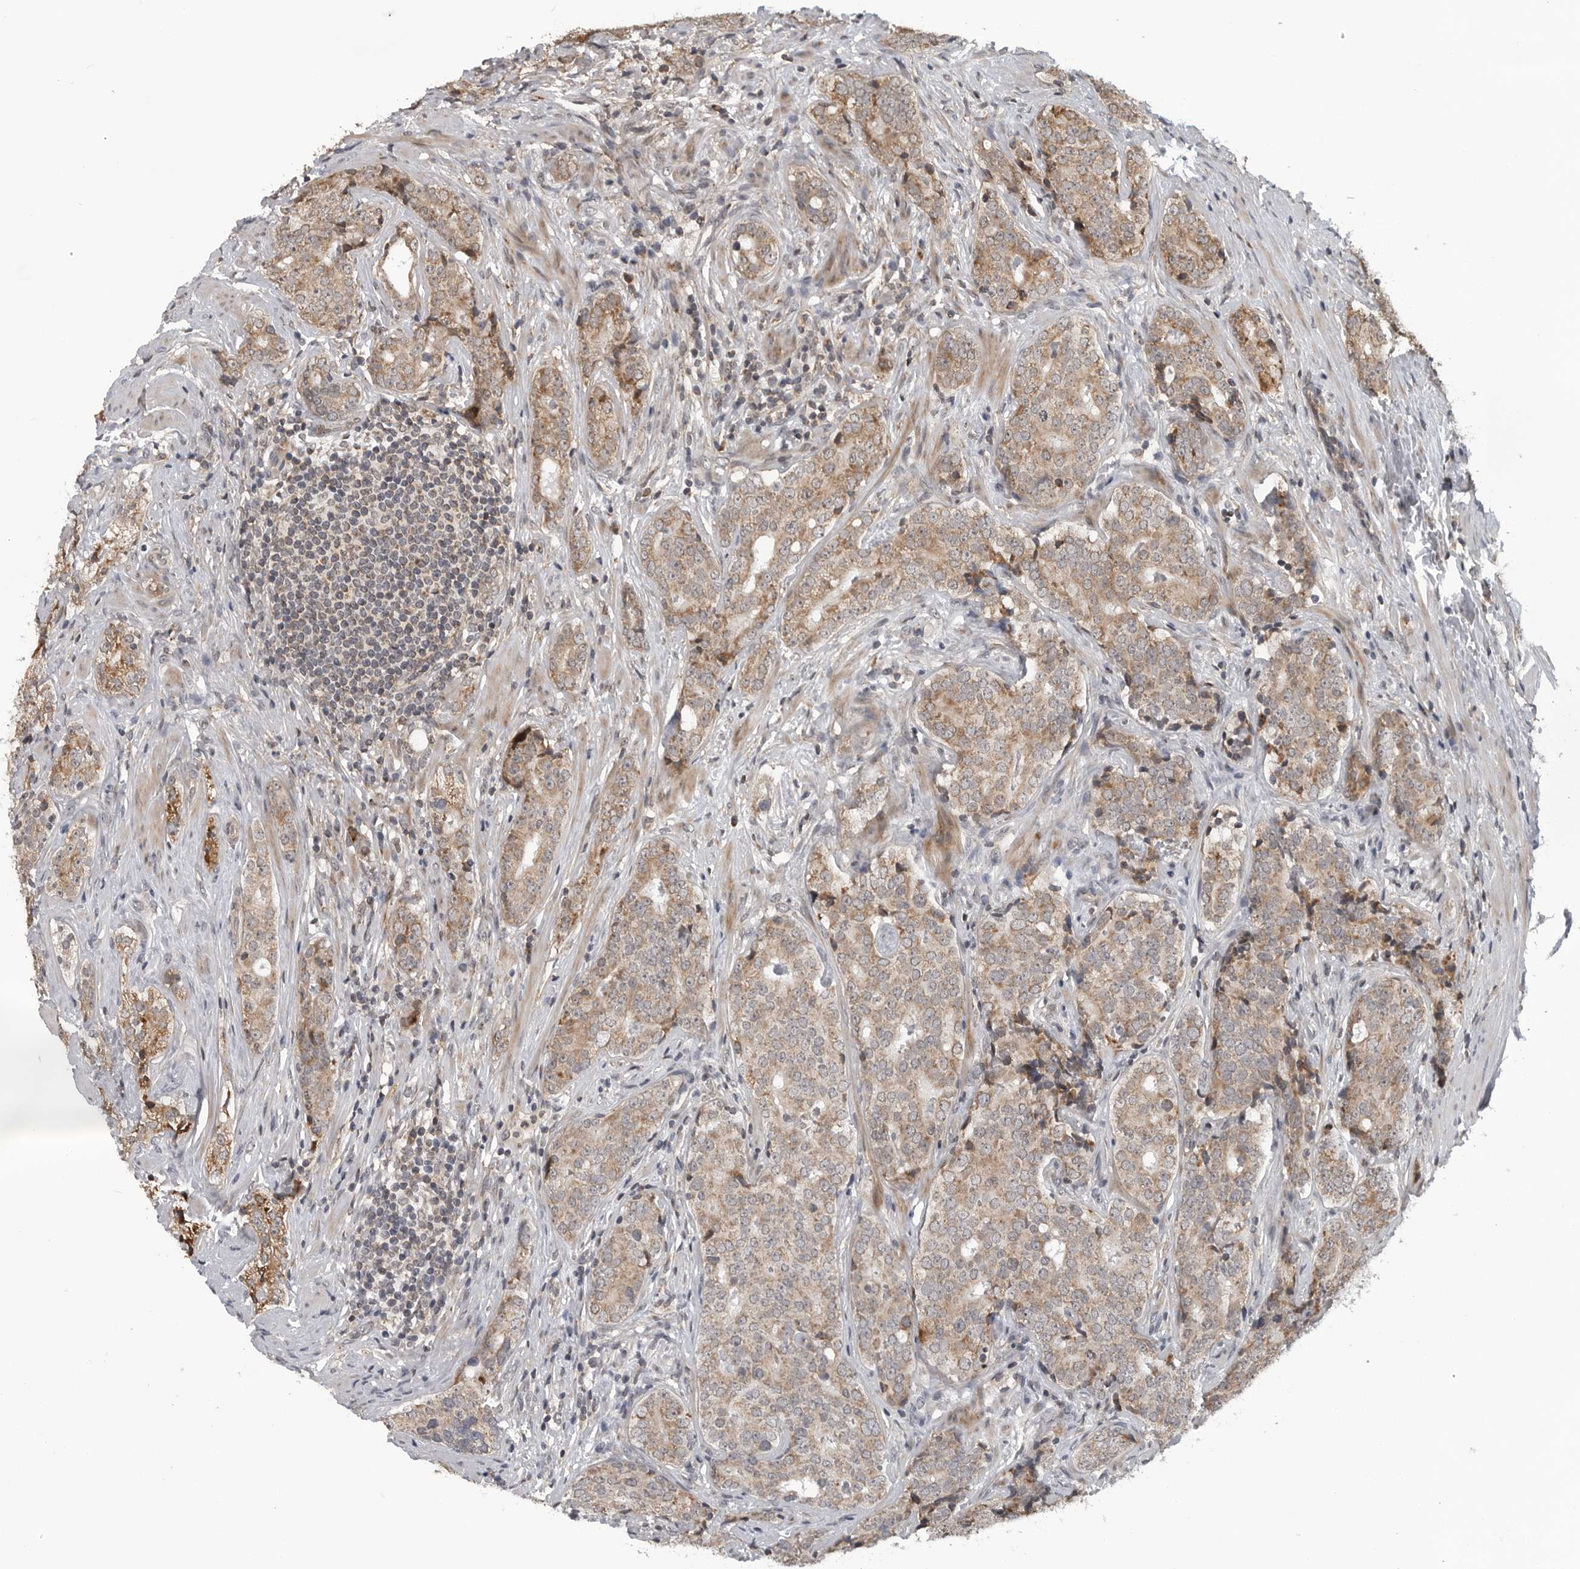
{"staining": {"intensity": "moderate", "quantity": ">75%", "location": "cytoplasmic/membranous"}, "tissue": "prostate cancer", "cell_type": "Tumor cells", "image_type": "cancer", "snomed": [{"axis": "morphology", "description": "Adenocarcinoma, High grade"}, {"axis": "topography", "description": "Prostate"}], "caption": "This image exhibits IHC staining of prostate cancer, with medium moderate cytoplasmic/membranous staining in approximately >75% of tumor cells.", "gene": "FAAP100", "patient": {"sex": "male", "age": 56}}